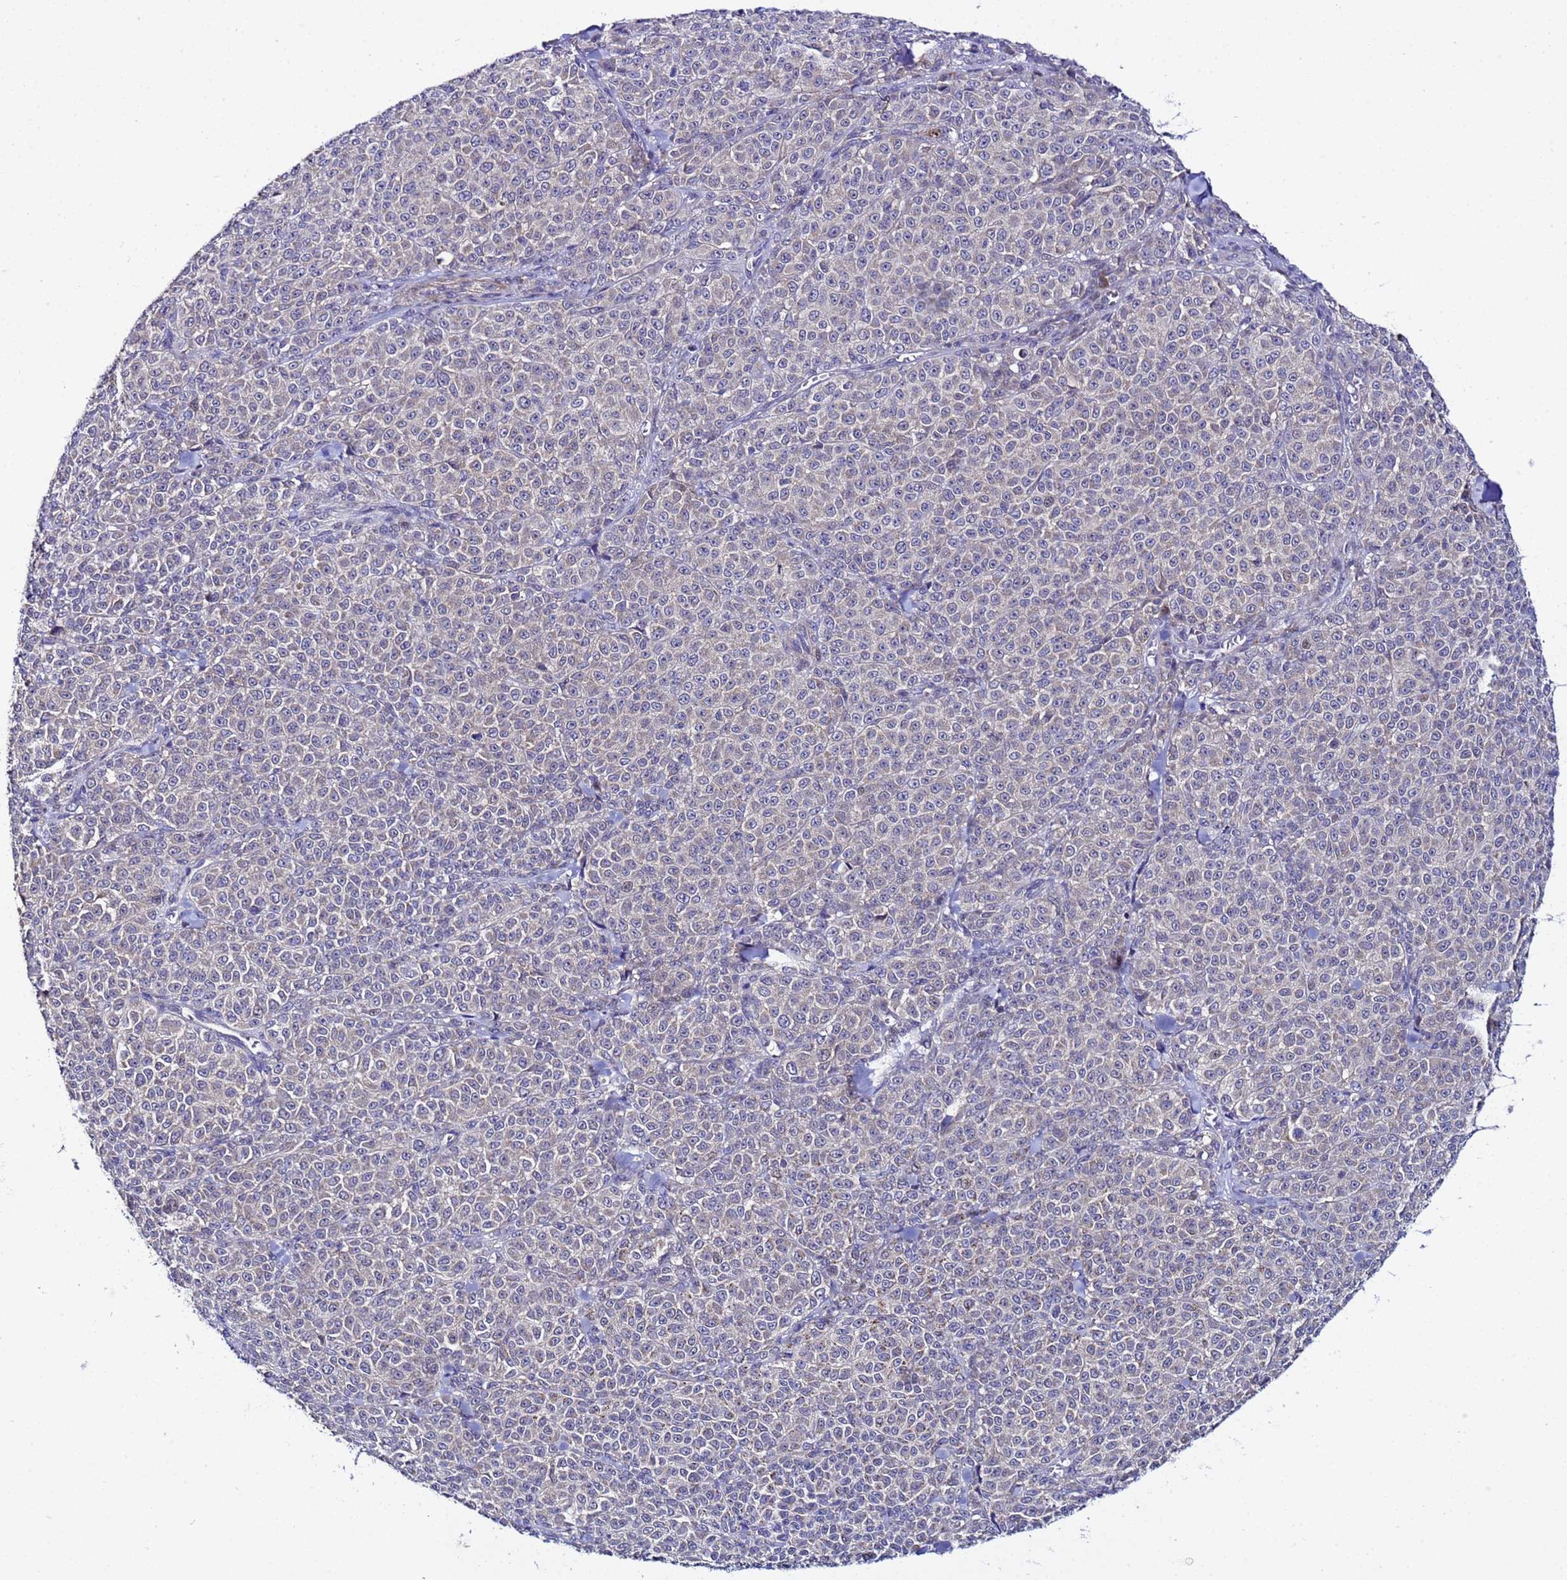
{"staining": {"intensity": "negative", "quantity": "none", "location": "none"}, "tissue": "melanoma", "cell_type": "Tumor cells", "image_type": "cancer", "snomed": [{"axis": "morphology", "description": "Normal tissue, NOS"}, {"axis": "morphology", "description": "Malignant melanoma, NOS"}, {"axis": "topography", "description": "Skin"}], "caption": "Image shows no protein staining in tumor cells of melanoma tissue.", "gene": "PLXDC2", "patient": {"sex": "female", "age": 34}}